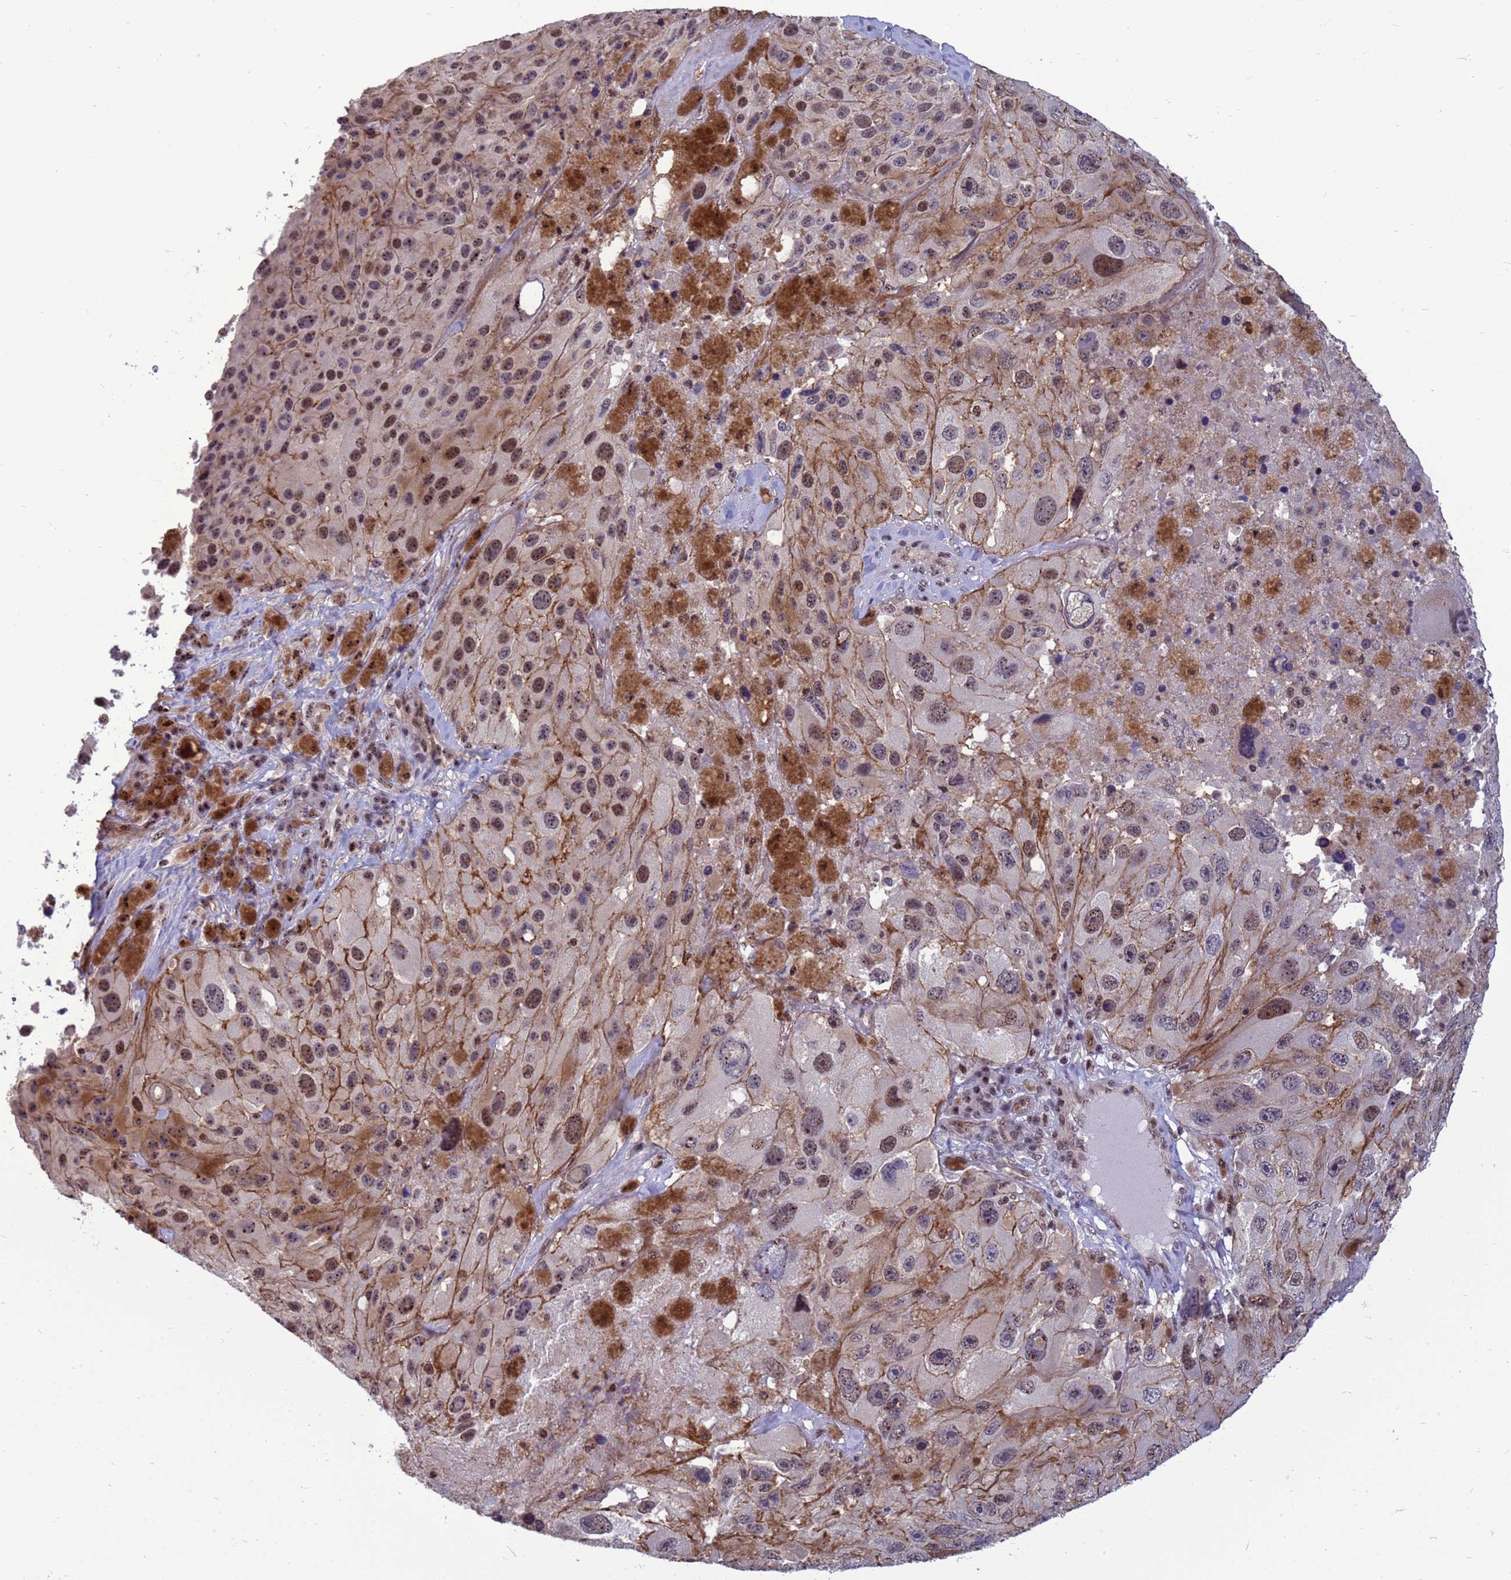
{"staining": {"intensity": "moderate", "quantity": ">75%", "location": "cytoplasmic/membranous,nuclear"}, "tissue": "melanoma", "cell_type": "Tumor cells", "image_type": "cancer", "snomed": [{"axis": "morphology", "description": "Malignant melanoma, Metastatic site"}, {"axis": "topography", "description": "Lymph node"}], "caption": "A high-resolution histopathology image shows IHC staining of malignant melanoma (metastatic site), which displays moderate cytoplasmic/membranous and nuclear positivity in about >75% of tumor cells.", "gene": "NSL1", "patient": {"sex": "male", "age": 62}}